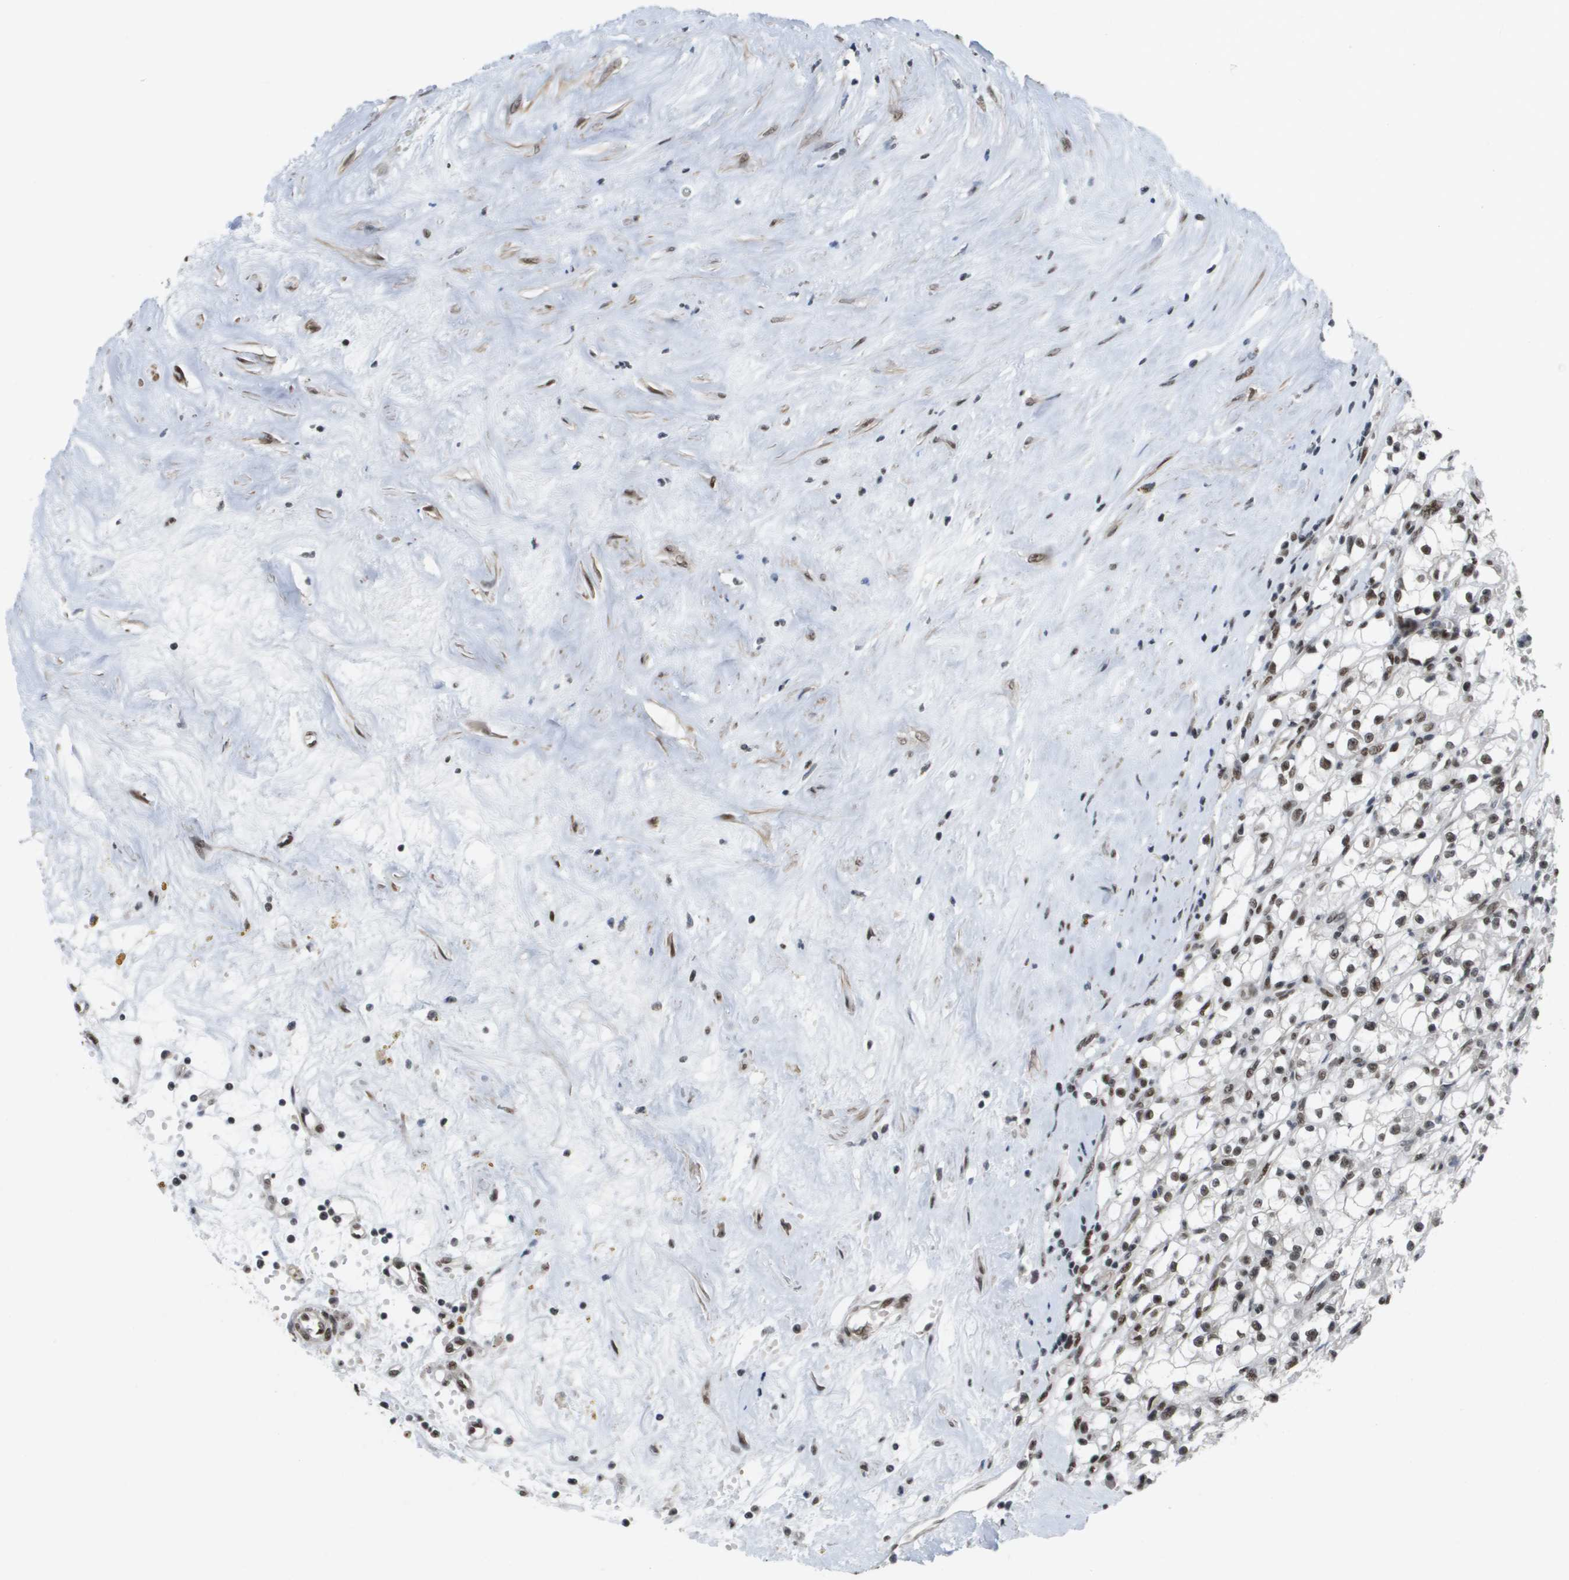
{"staining": {"intensity": "moderate", "quantity": ">75%", "location": "nuclear"}, "tissue": "renal cancer", "cell_type": "Tumor cells", "image_type": "cancer", "snomed": [{"axis": "morphology", "description": "Adenocarcinoma, NOS"}, {"axis": "topography", "description": "Kidney"}], "caption": "Moderate nuclear protein staining is identified in about >75% of tumor cells in renal cancer (adenocarcinoma). (brown staining indicates protein expression, while blue staining denotes nuclei).", "gene": "CDT1", "patient": {"sex": "male", "age": 56}}